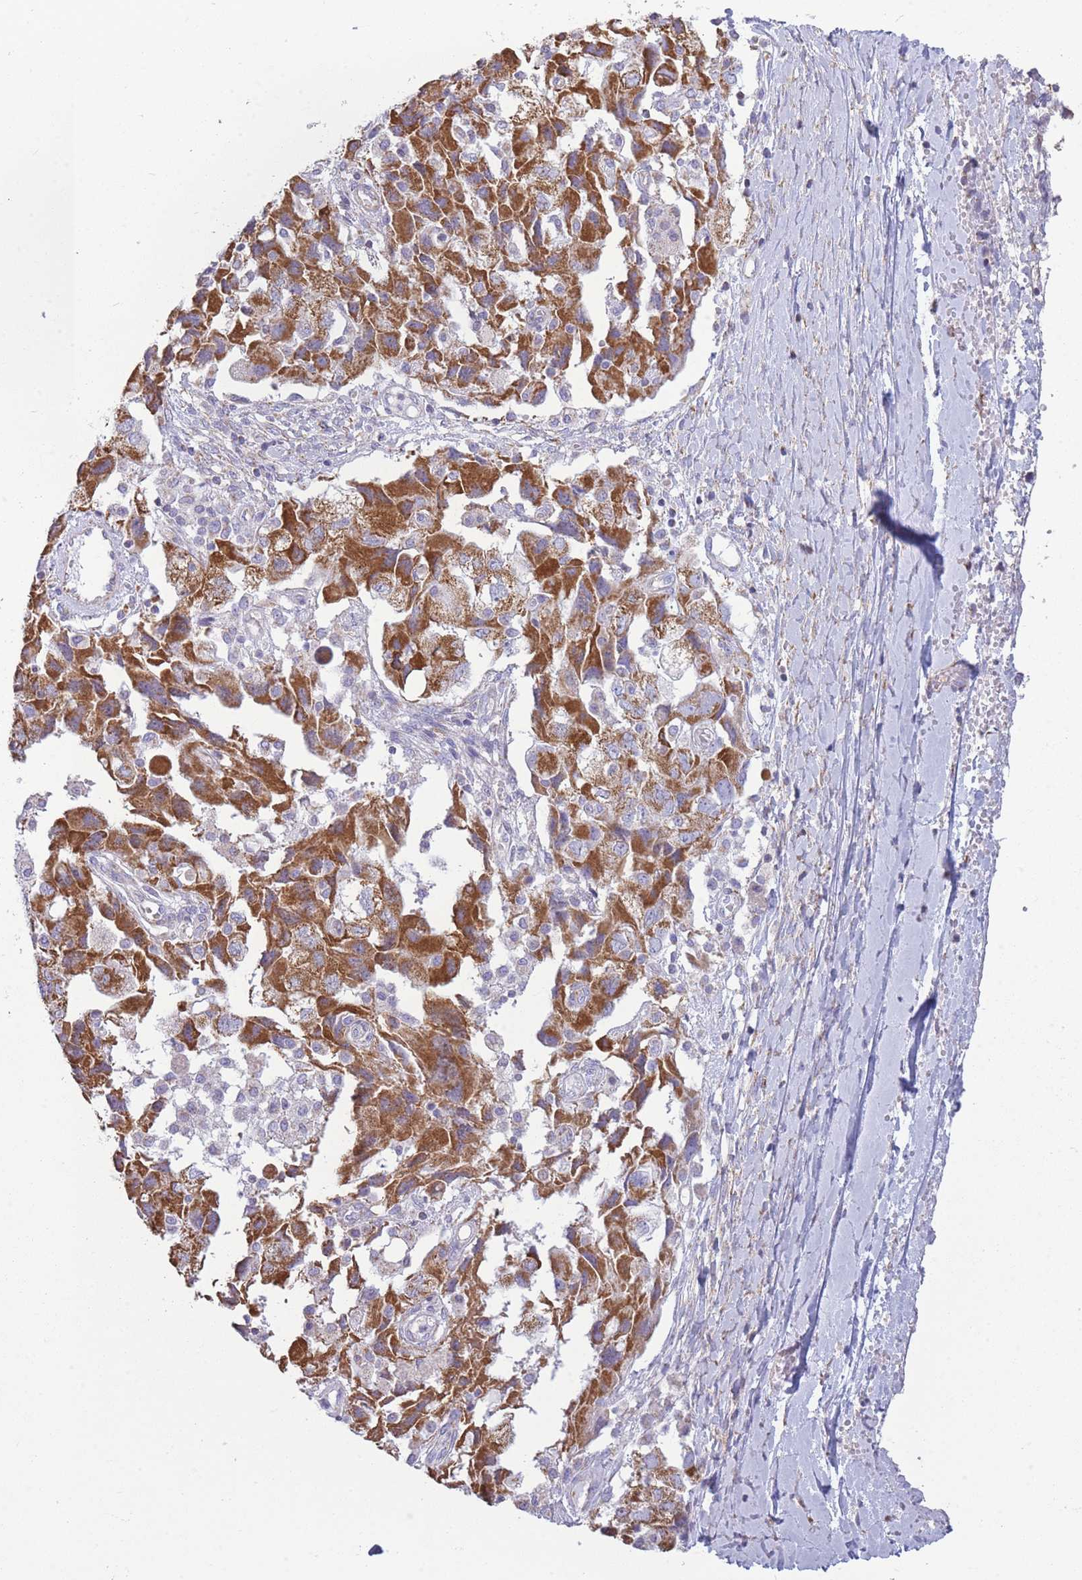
{"staining": {"intensity": "strong", "quantity": ">75%", "location": "cytoplasmic/membranous"}, "tissue": "ovarian cancer", "cell_type": "Tumor cells", "image_type": "cancer", "snomed": [{"axis": "morphology", "description": "Carcinoma, NOS"}, {"axis": "morphology", "description": "Cystadenocarcinoma, serous, NOS"}, {"axis": "topography", "description": "Ovary"}], "caption": "A high amount of strong cytoplasmic/membranous staining is seen in approximately >75% of tumor cells in ovarian cancer tissue.", "gene": "PDHA1", "patient": {"sex": "female", "age": 69}}